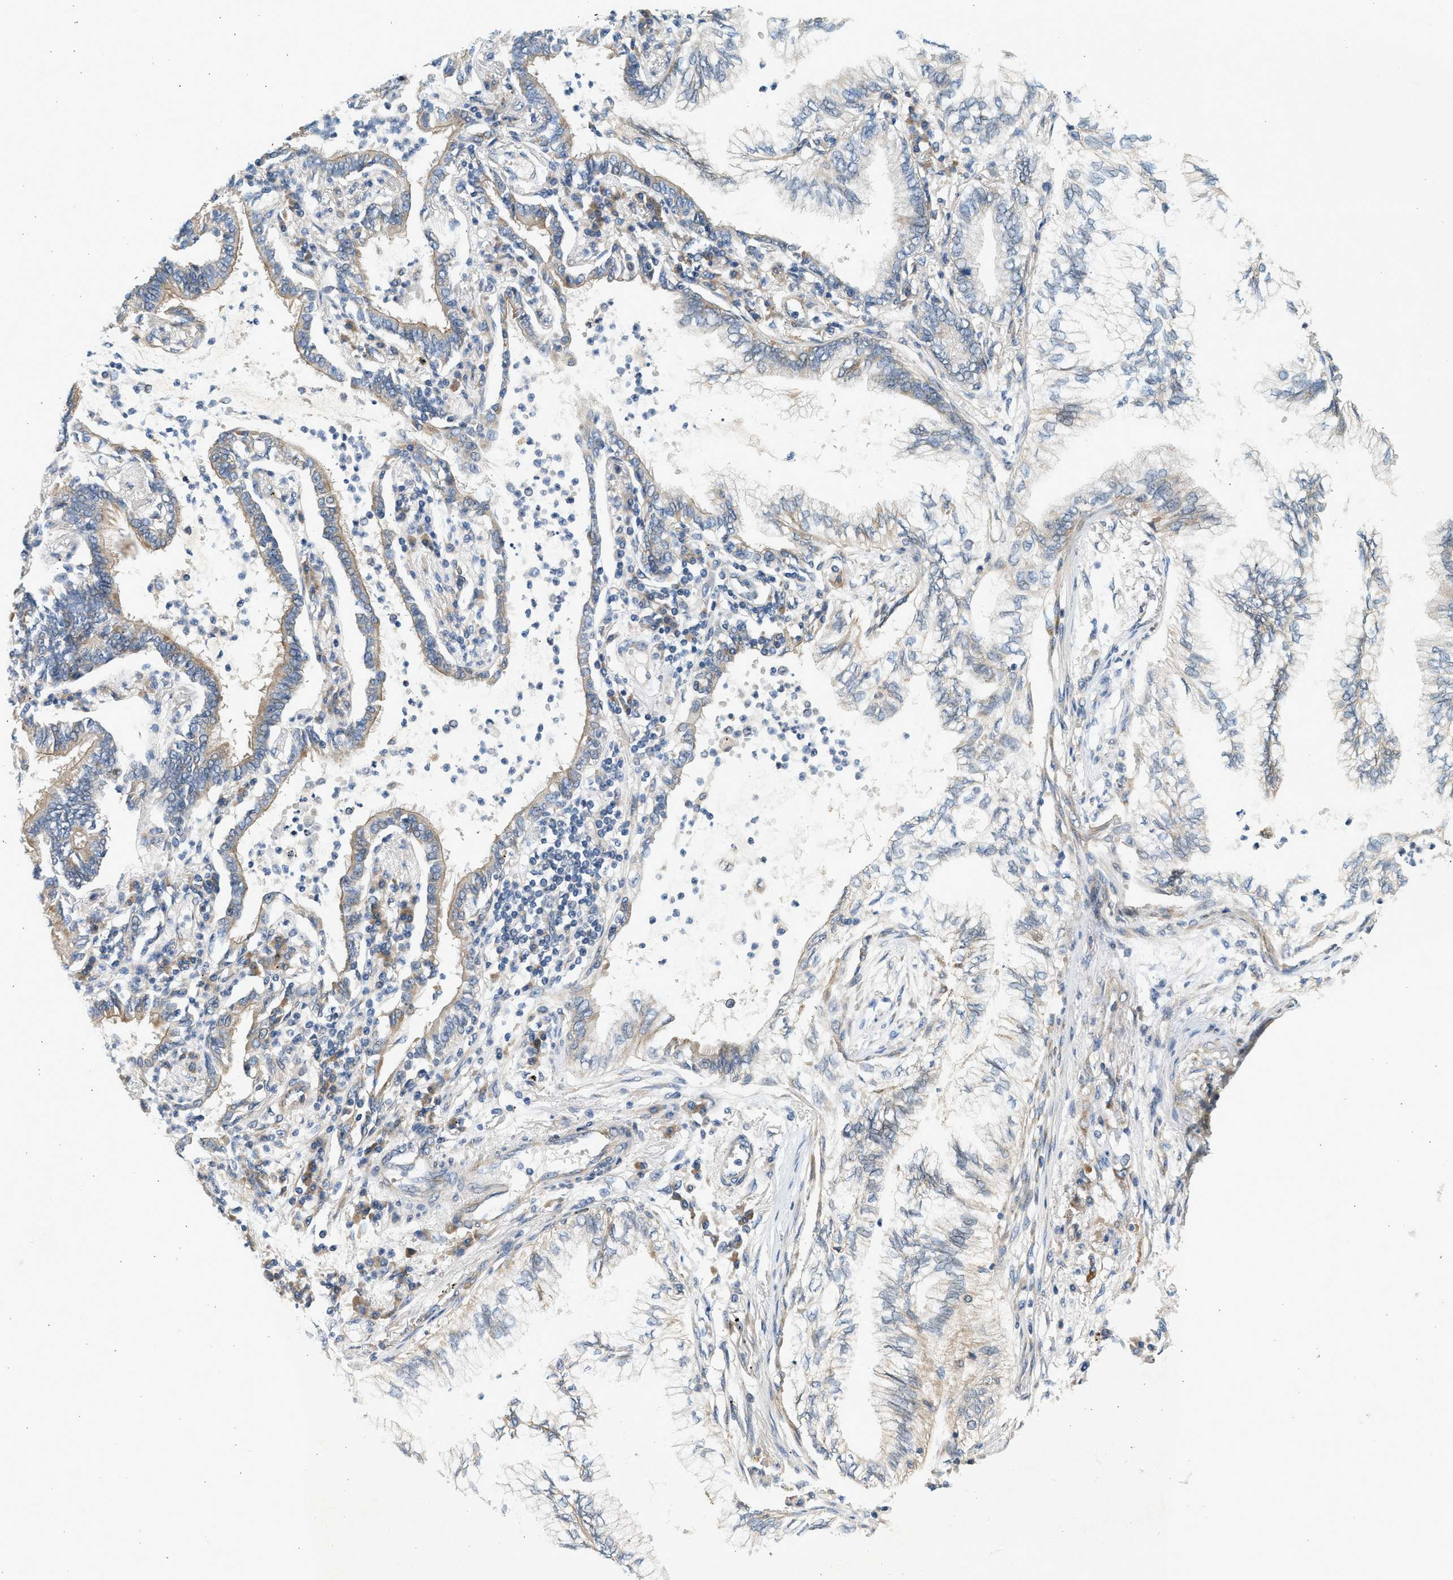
{"staining": {"intensity": "weak", "quantity": "<25%", "location": "cytoplasmic/membranous"}, "tissue": "lung cancer", "cell_type": "Tumor cells", "image_type": "cancer", "snomed": [{"axis": "morphology", "description": "Normal tissue, NOS"}, {"axis": "morphology", "description": "Adenocarcinoma, NOS"}, {"axis": "topography", "description": "Bronchus"}, {"axis": "topography", "description": "Lung"}], "caption": "Tumor cells are negative for brown protein staining in lung adenocarcinoma.", "gene": "KDELR2", "patient": {"sex": "female", "age": 70}}